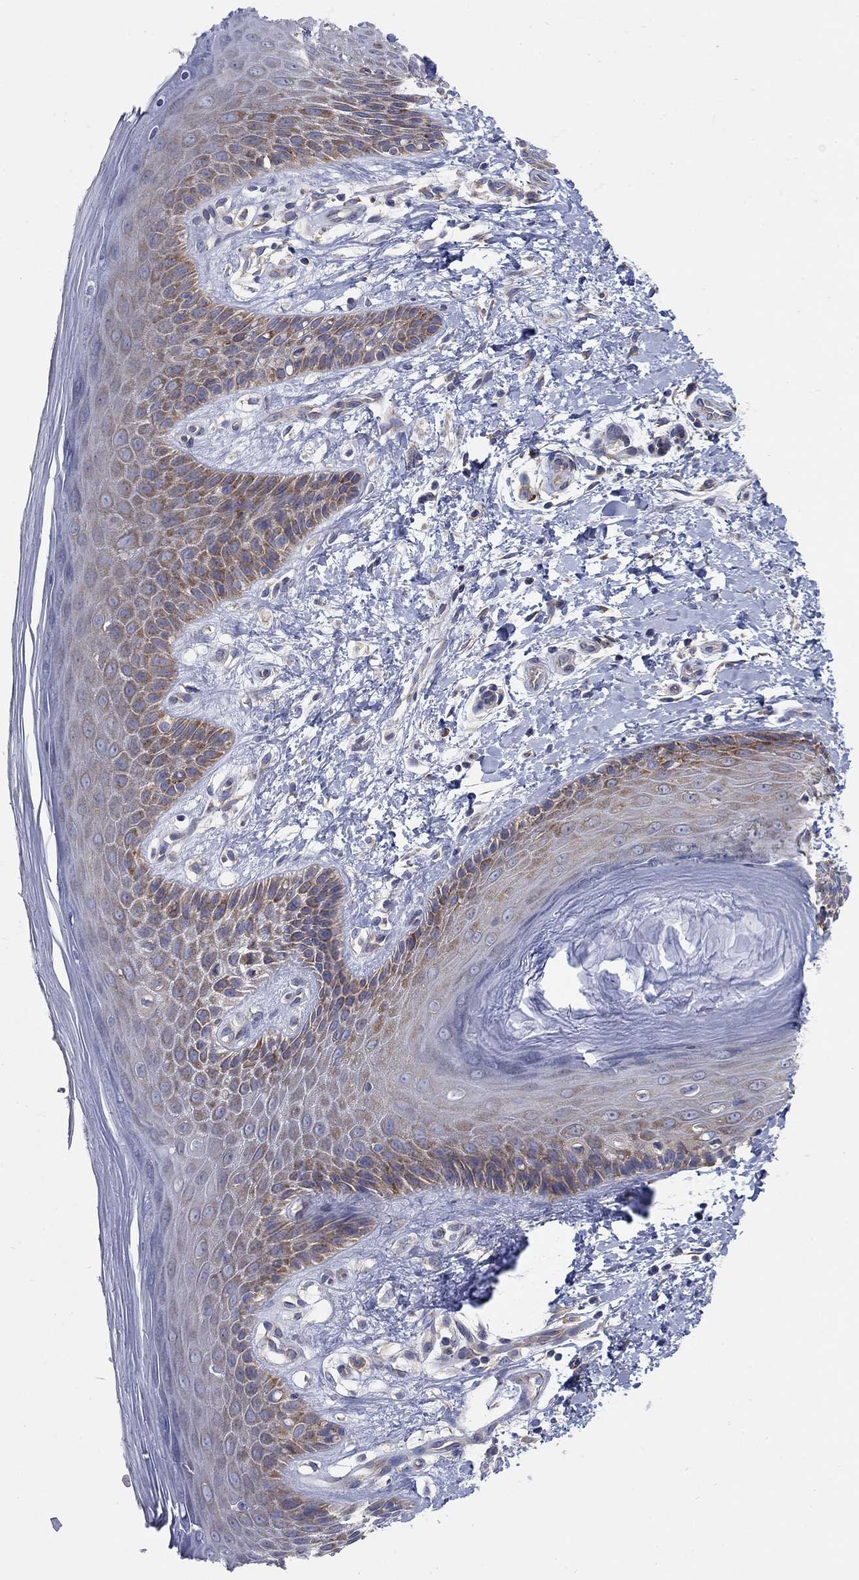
{"staining": {"intensity": "moderate", "quantity": "25%-75%", "location": "cytoplasmic/membranous"}, "tissue": "skin", "cell_type": "Epidermal cells", "image_type": "normal", "snomed": [{"axis": "morphology", "description": "Normal tissue, NOS"}, {"axis": "topography", "description": "Anal"}], "caption": "Unremarkable skin demonstrates moderate cytoplasmic/membranous expression in approximately 25%-75% of epidermal cells, visualized by immunohistochemistry.", "gene": "TMEM59", "patient": {"sex": "male", "age": 36}}